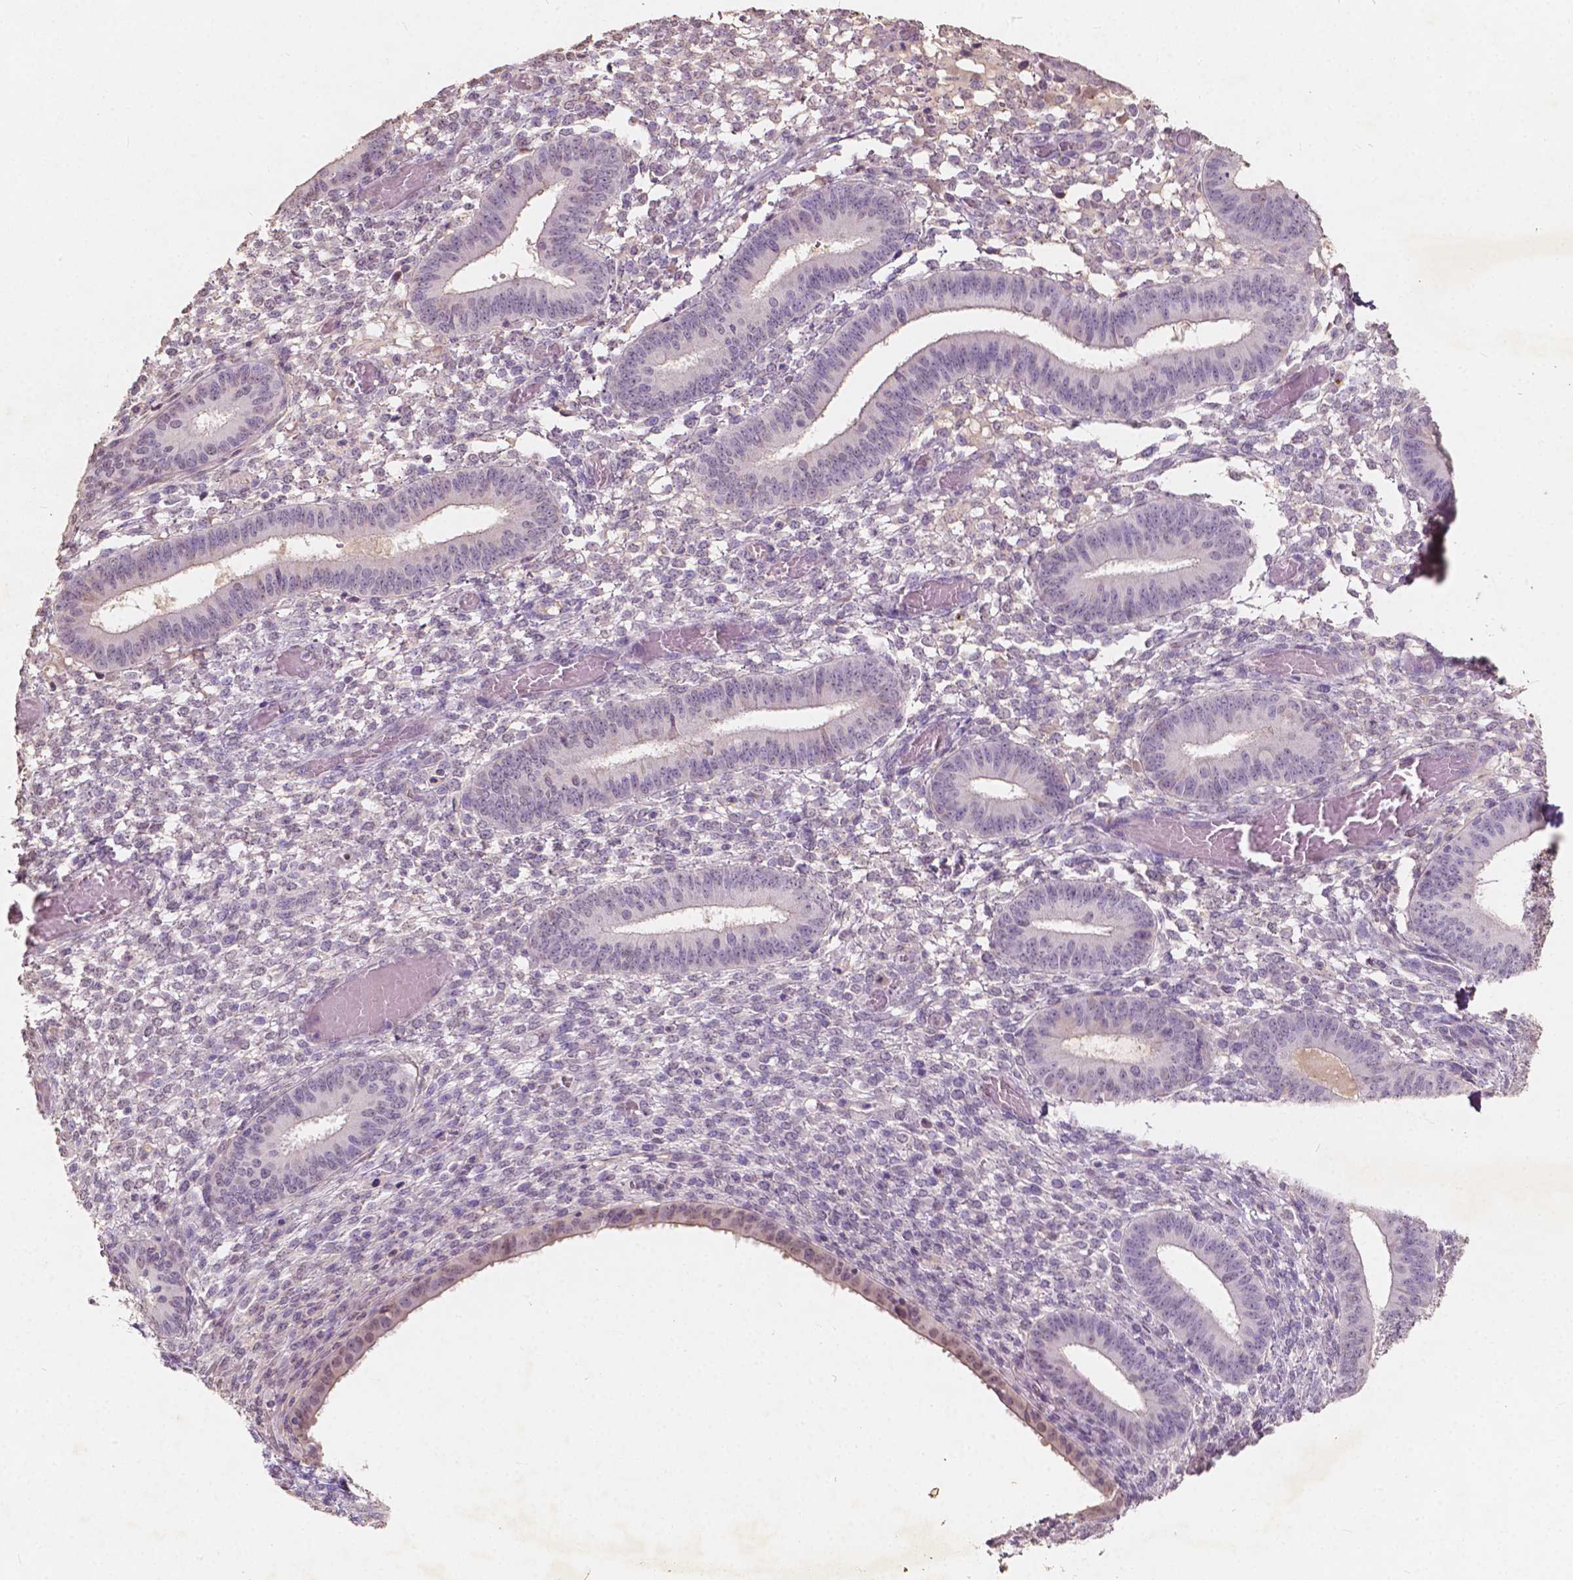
{"staining": {"intensity": "negative", "quantity": "none", "location": "none"}, "tissue": "endometrium", "cell_type": "Cells in endometrial stroma", "image_type": "normal", "snomed": [{"axis": "morphology", "description": "Normal tissue, NOS"}, {"axis": "topography", "description": "Endometrium"}], "caption": "A high-resolution photomicrograph shows immunohistochemistry staining of benign endometrium, which exhibits no significant staining in cells in endometrial stroma. Brightfield microscopy of immunohistochemistry (IHC) stained with DAB (brown) and hematoxylin (blue), captured at high magnification.", "gene": "SOX15", "patient": {"sex": "female", "age": 42}}